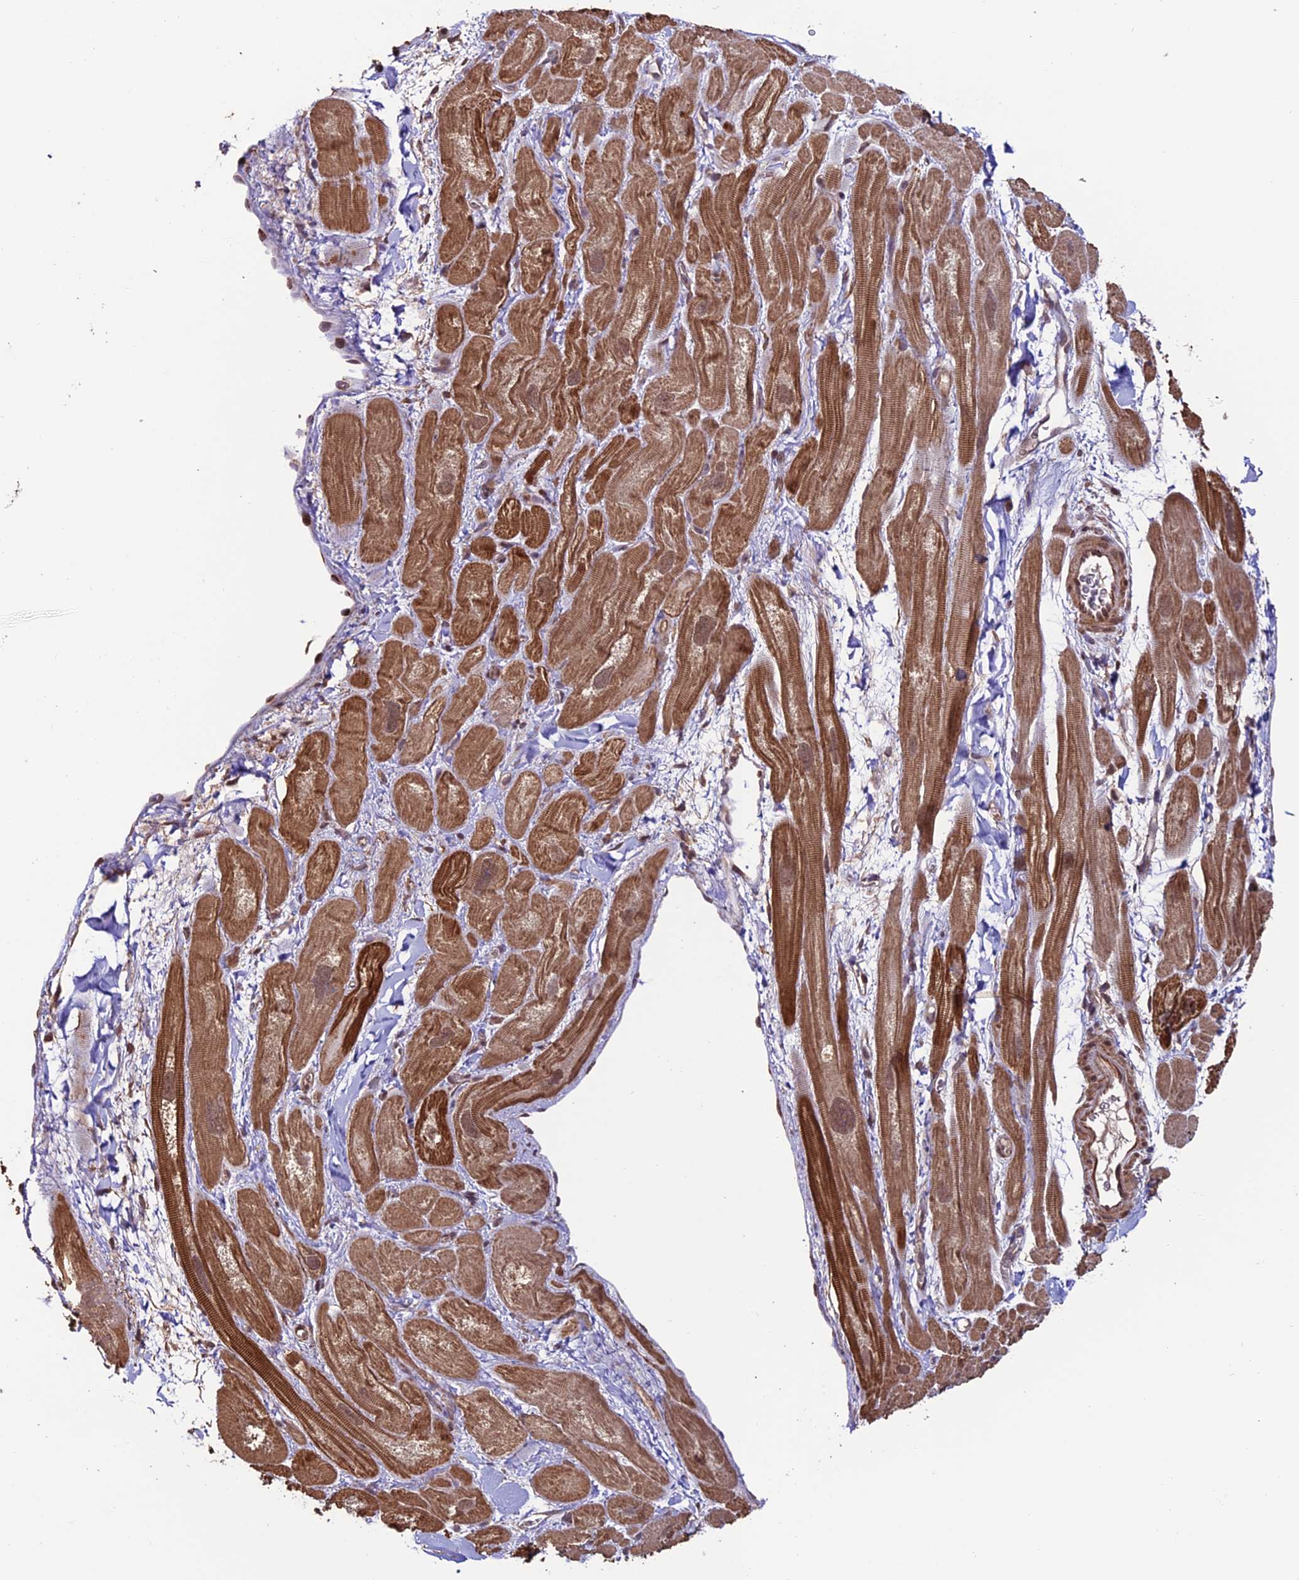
{"staining": {"intensity": "moderate", "quantity": "25%-75%", "location": "cytoplasmic/membranous"}, "tissue": "heart muscle", "cell_type": "Cardiomyocytes", "image_type": "normal", "snomed": [{"axis": "morphology", "description": "Normal tissue, NOS"}, {"axis": "topography", "description": "Heart"}], "caption": "A high-resolution photomicrograph shows immunohistochemistry staining of unremarkable heart muscle, which demonstrates moderate cytoplasmic/membranous positivity in about 25%-75% of cardiomyocytes. The staining is performed using DAB brown chromogen to label protein expression. The nuclei are counter-stained blue using hematoxylin.", "gene": "CABIN1", "patient": {"sex": "male", "age": 49}}